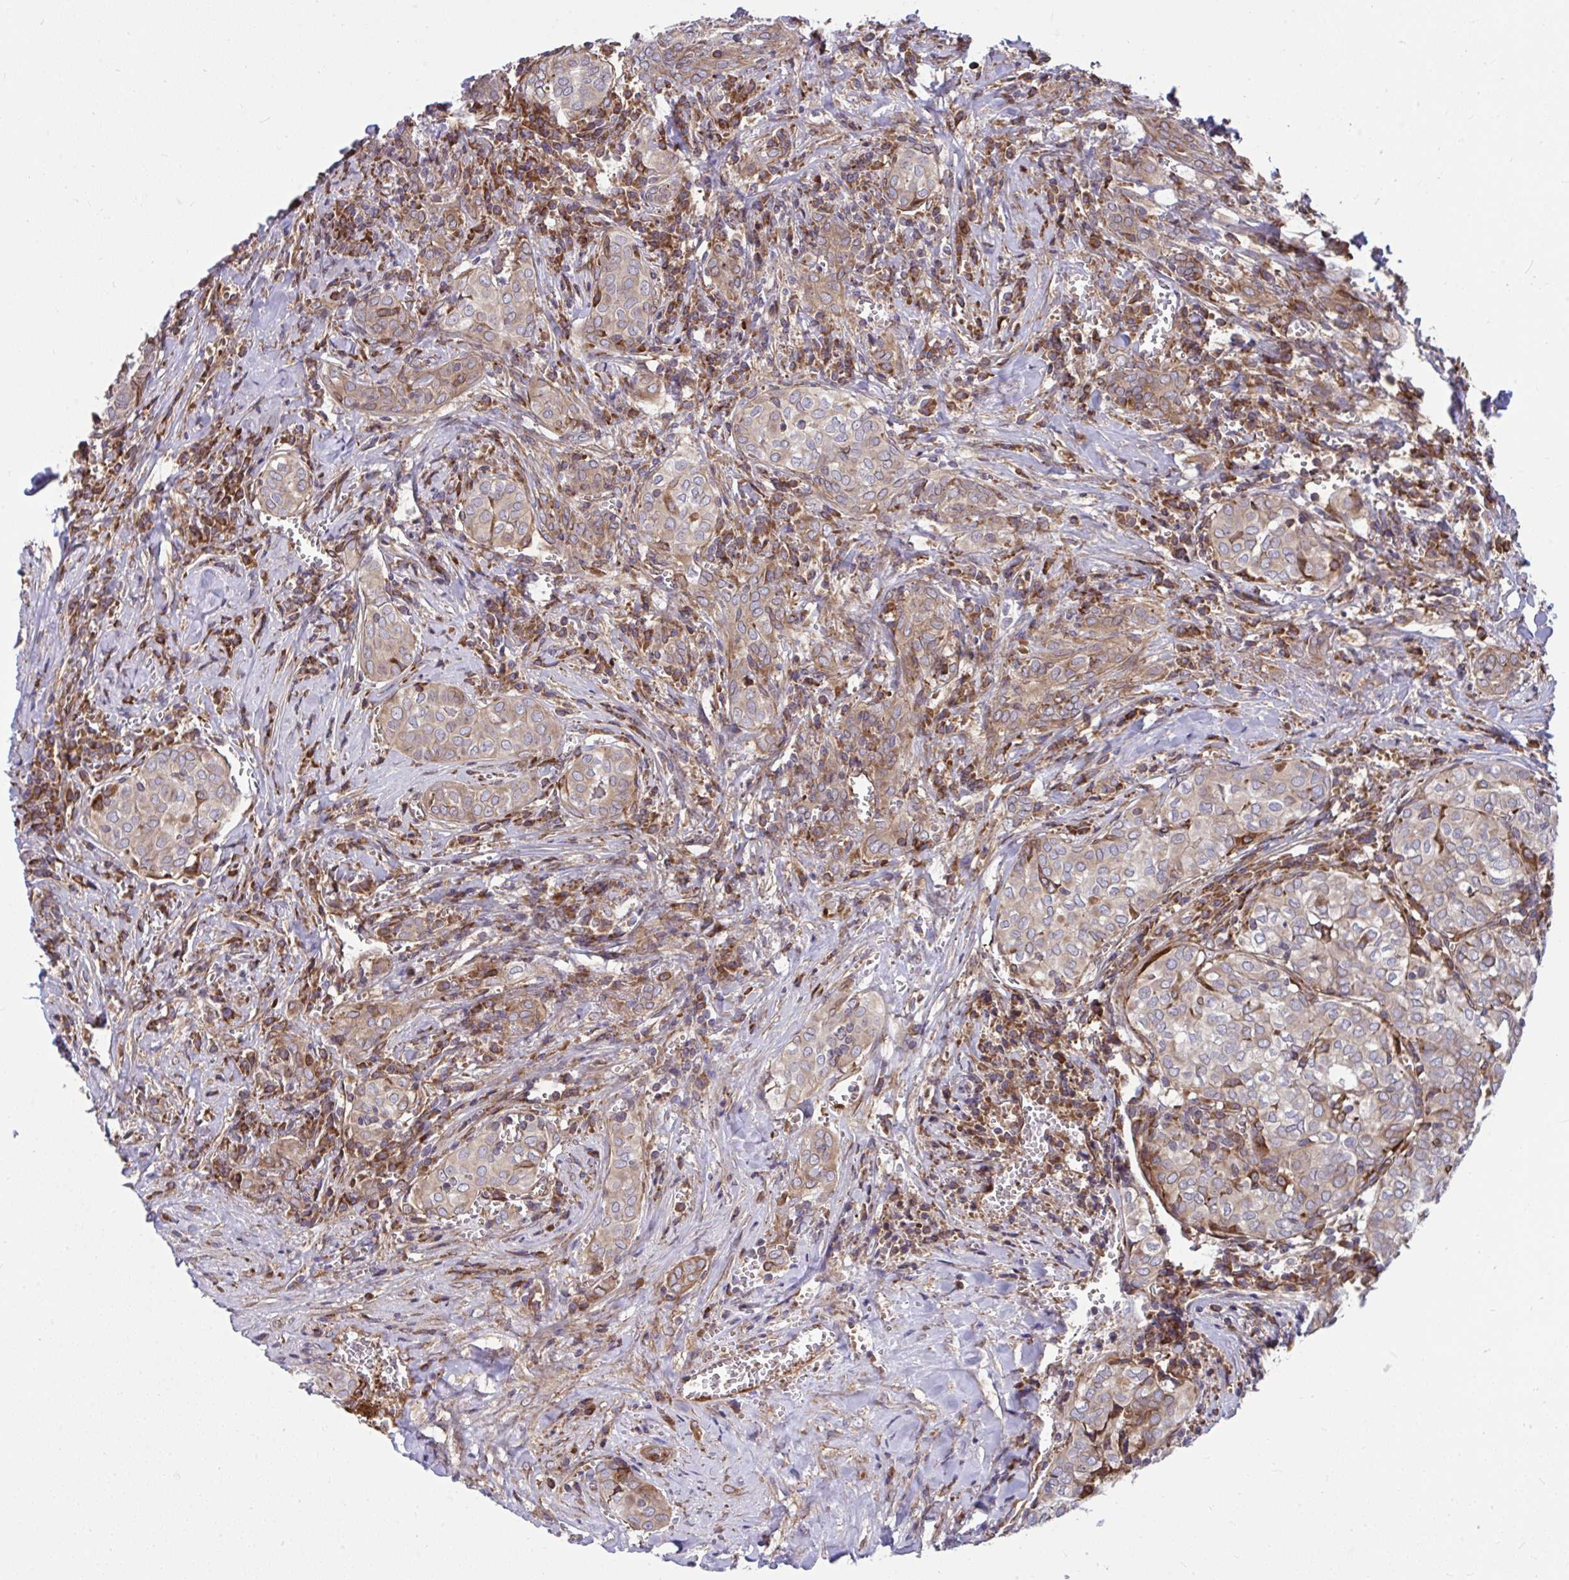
{"staining": {"intensity": "weak", "quantity": ">75%", "location": "cytoplasmic/membranous"}, "tissue": "thyroid cancer", "cell_type": "Tumor cells", "image_type": "cancer", "snomed": [{"axis": "morphology", "description": "Papillary adenocarcinoma, NOS"}, {"axis": "topography", "description": "Thyroid gland"}], "caption": "This histopathology image reveals thyroid cancer (papillary adenocarcinoma) stained with IHC to label a protein in brown. The cytoplasmic/membranous of tumor cells show weak positivity for the protein. Nuclei are counter-stained blue.", "gene": "STIM2", "patient": {"sex": "female", "age": 30}}